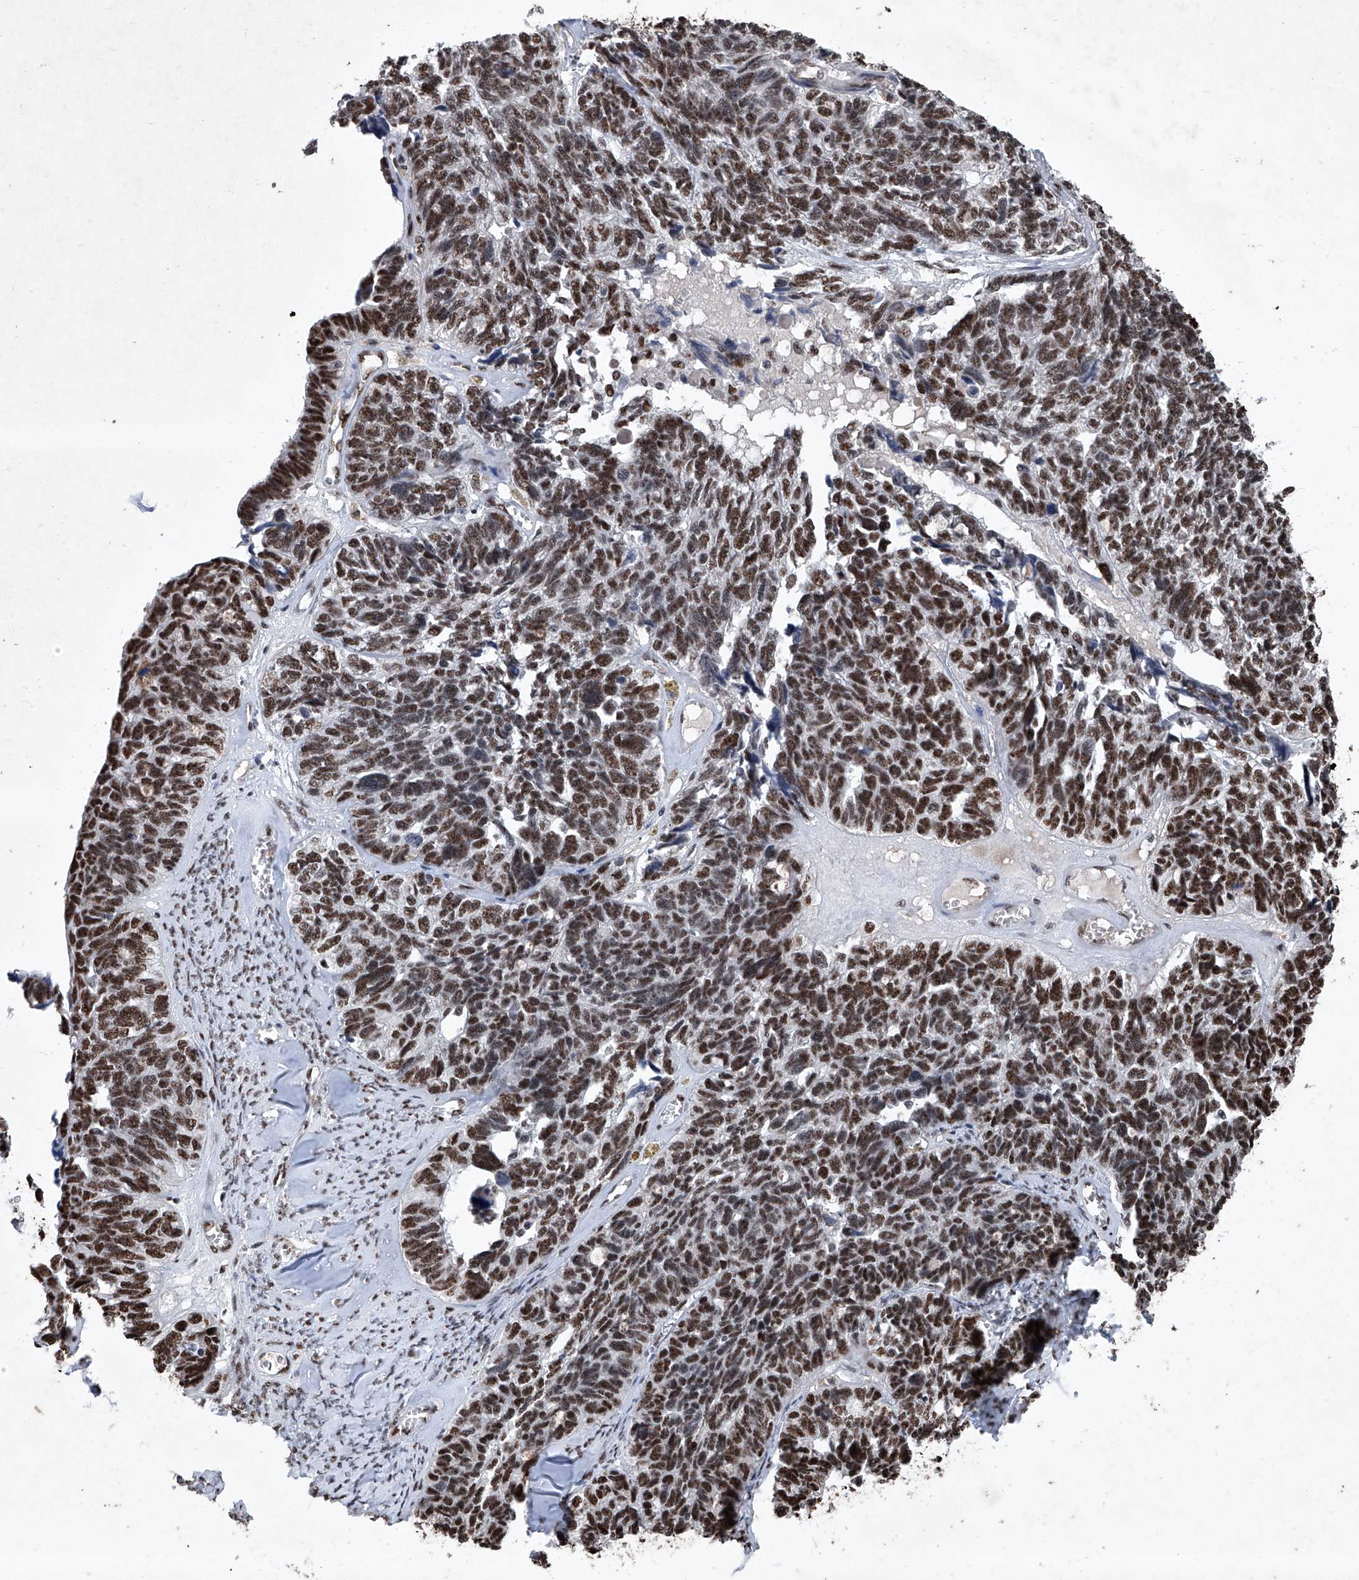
{"staining": {"intensity": "strong", "quantity": ">75%", "location": "nuclear"}, "tissue": "ovarian cancer", "cell_type": "Tumor cells", "image_type": "cancer", "snomed": [{"axis": "morphology", "description": "Cystadenocarcinoma, serous, NOS"}, {"axis": "topography", "description": "Ovary"}], "caption": "Strong nuclear positivity for a protein is identified in approximately >75% of tumor cells of ovarian serous cystadenocarcinoma using immunohistochemistry.", "gene": "DDX39B", "patient": {"sex": "female", "age": 79}}